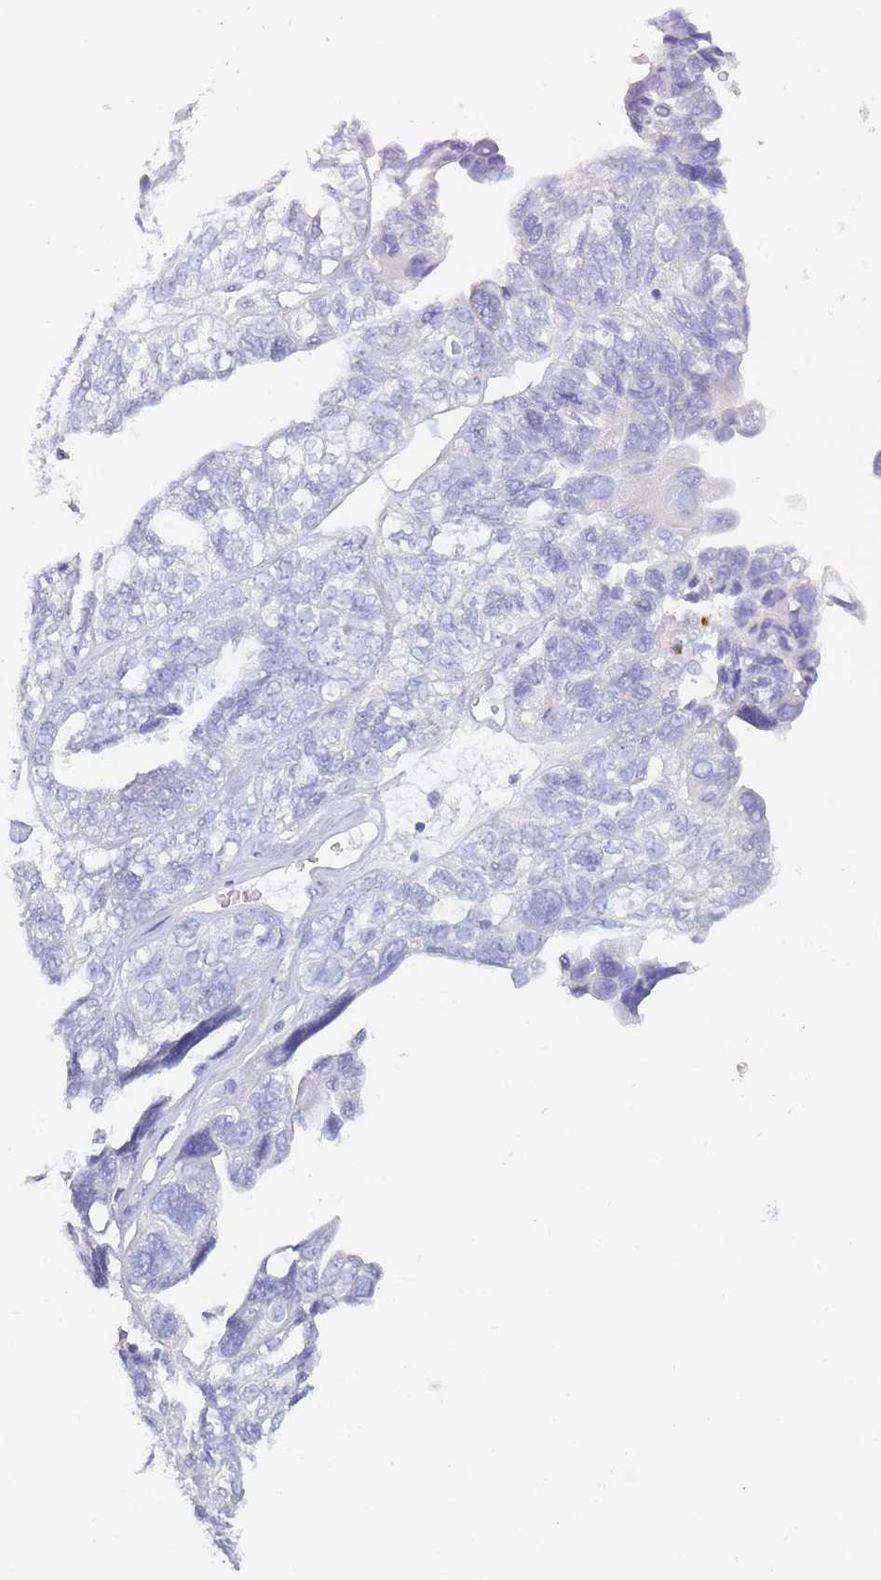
{"staining": {"intensity": "negative", "quantity": "none", "location": "none"}, "tissue": "ovarian cancer", "cell_type": "Tumor cells", "image_type": "cancer", "snomed": [{"axis": "morphology", "description": "Cystadenocarcinoma, serous, NOS"}, {"axis": "topography", "description": "Ovary"}], "caption": "This image is of serous cystadenocarcinoma (ovarian) stained with immunohistochemistry to label a protein in brown with the nuclei are counter-stained blue. There is no staining in tumor cells. (Brightfield microscopy of DAB immunohistochemistry at high magnification).", "gene": "ZNF627", "patient": {"sex": "female", "age": 79}}